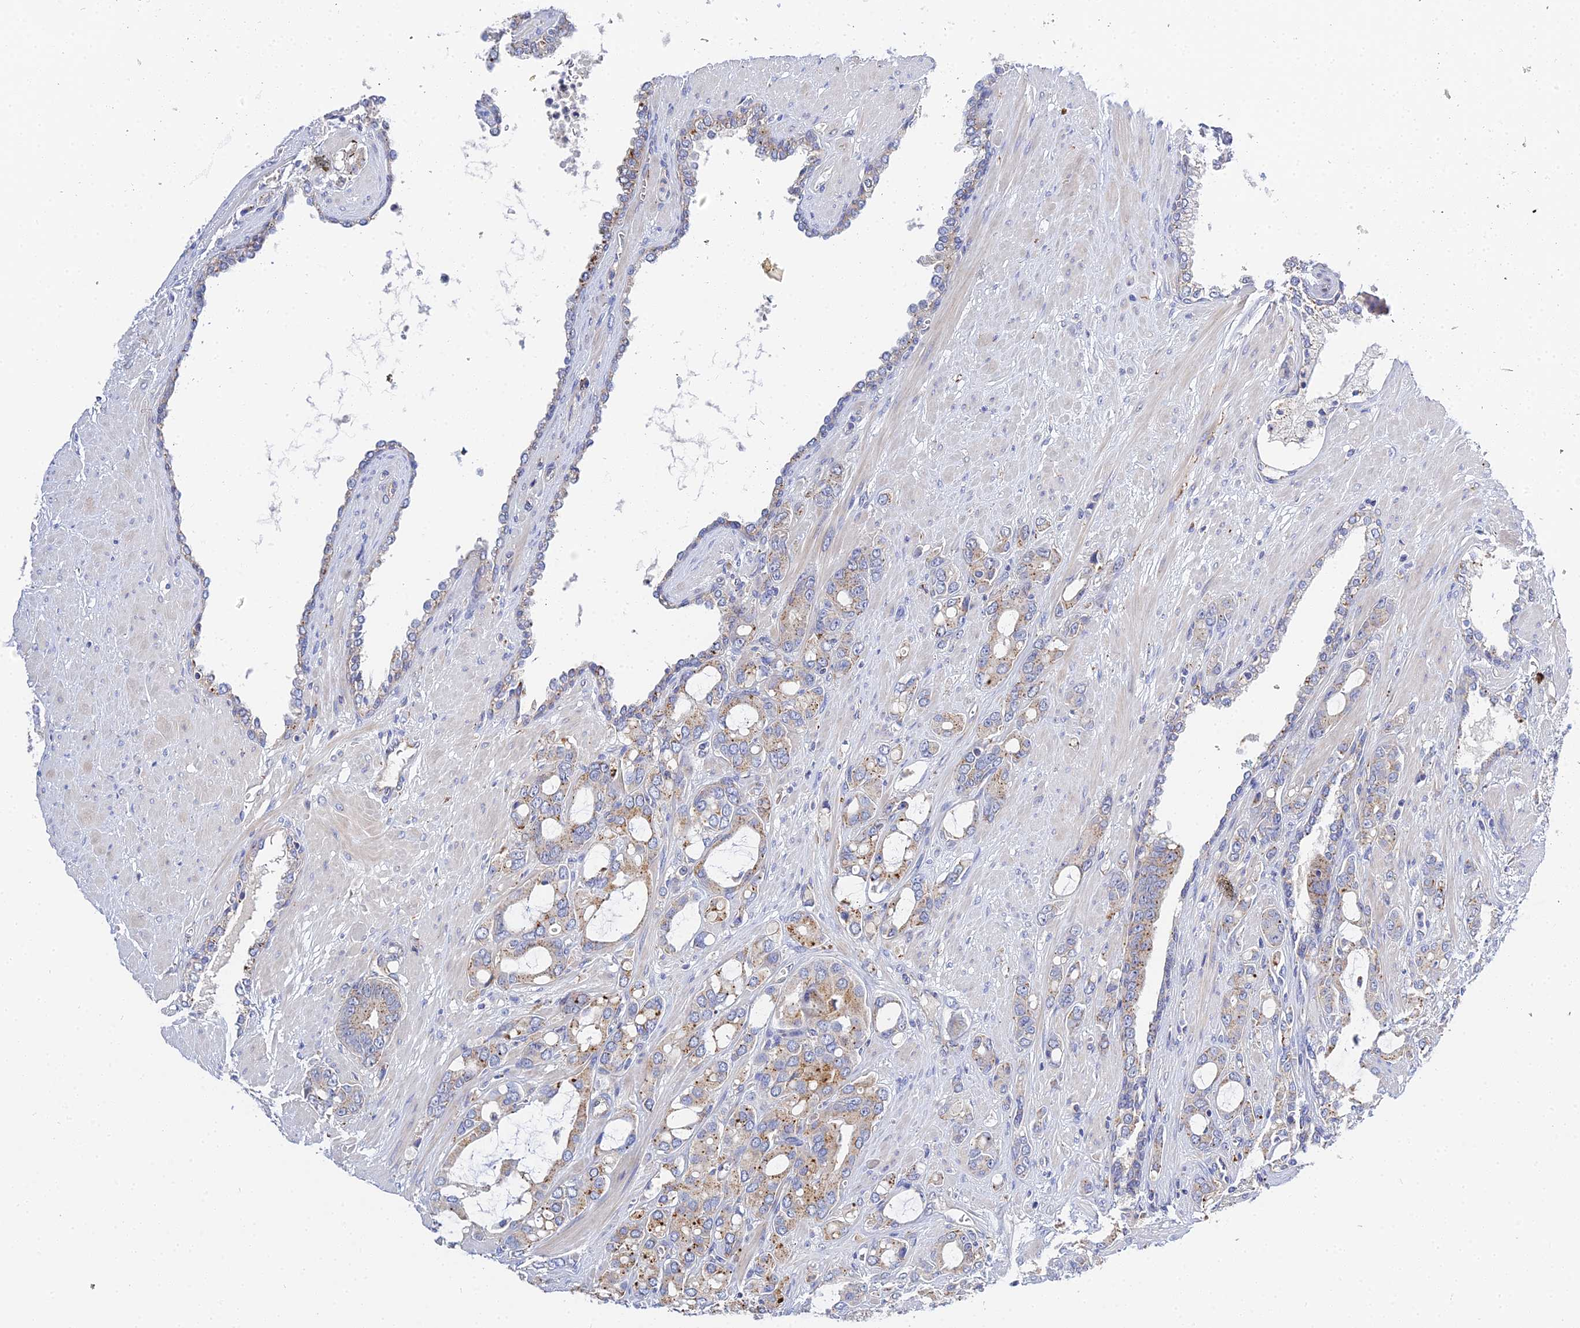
{"staining": {"intensity": "moderate", "quantity": "25%-75%", "location": "cytoplasmic/membranous"}, "tissue": "prostate cancer", "cell_type": "Tumor cells", "image_type": "cancer", "snomed": [{"axis": "morphology", "description": "Adenocarcinoma, High grade"}, {"axis": "topography", "description": "Prostate"}], "caption": "High-grade adenocarcinoma (prostate) stained with a protein marker demonstrates moderate staining in tumor cells.", "gene": "APOBEC3H", "patient": {"sex": "male", "age": 72}}